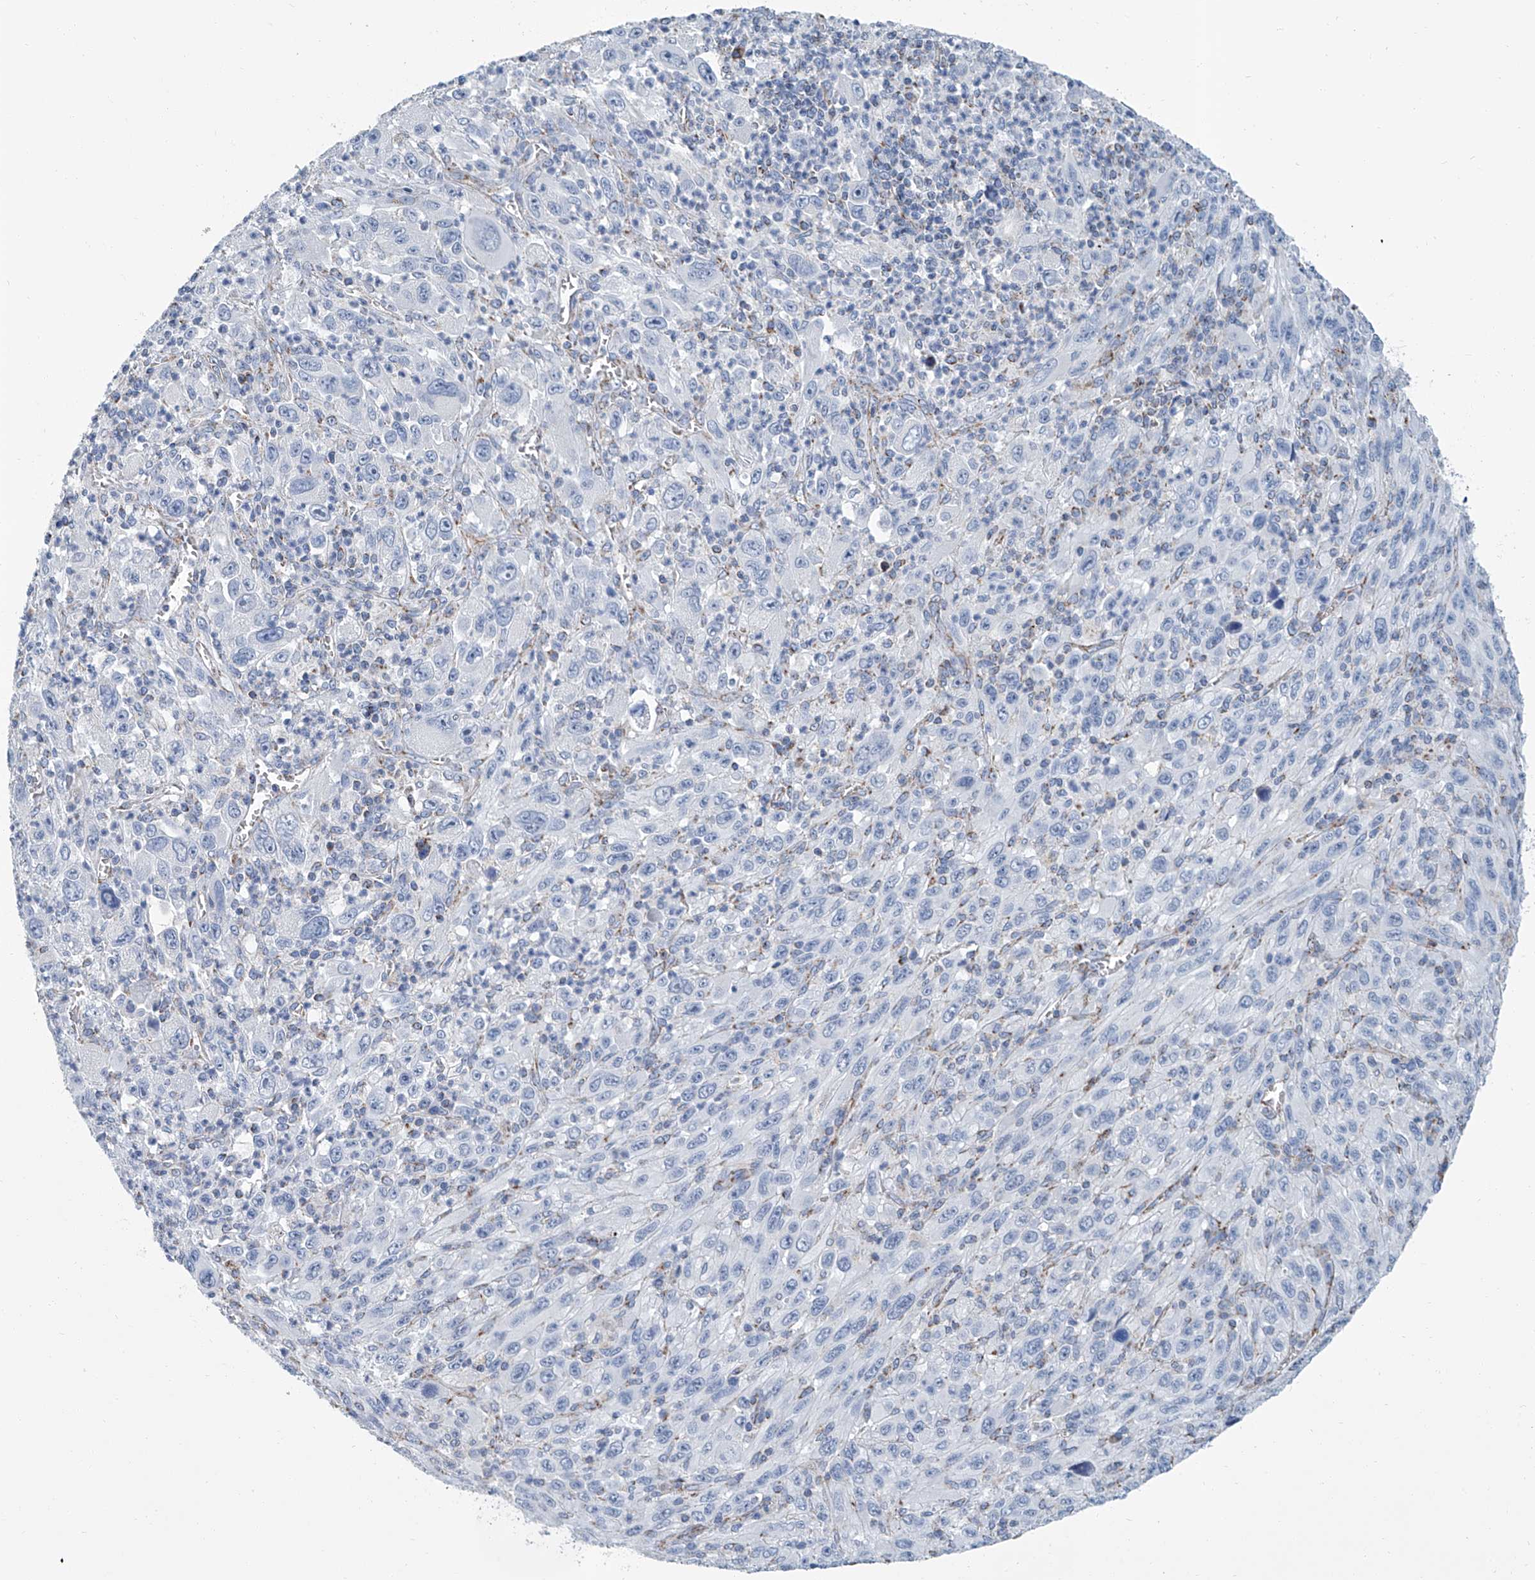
{"staining": {"intensity": "weak", "quantity": "<25%", "location": "cytoplasmic/membranous"}, "tissue": "melanoma", "cell_type": "Tumor cells", "image_type": "cancer", "snomed": [{"axis": "morphology", "description": "Malignant melanoma, Metastatic site"}, {"axis": "topography", "description": "Skin"}], "caption": "Immunohistochemistry (IHC) histopathology image of malignant melanoma (metastatic site) stained for a protein (brown), which demonstrates no positivity in tumor cells.", "gene": "MT-ND1", "patient": {"sex": "female", "age": 56}}